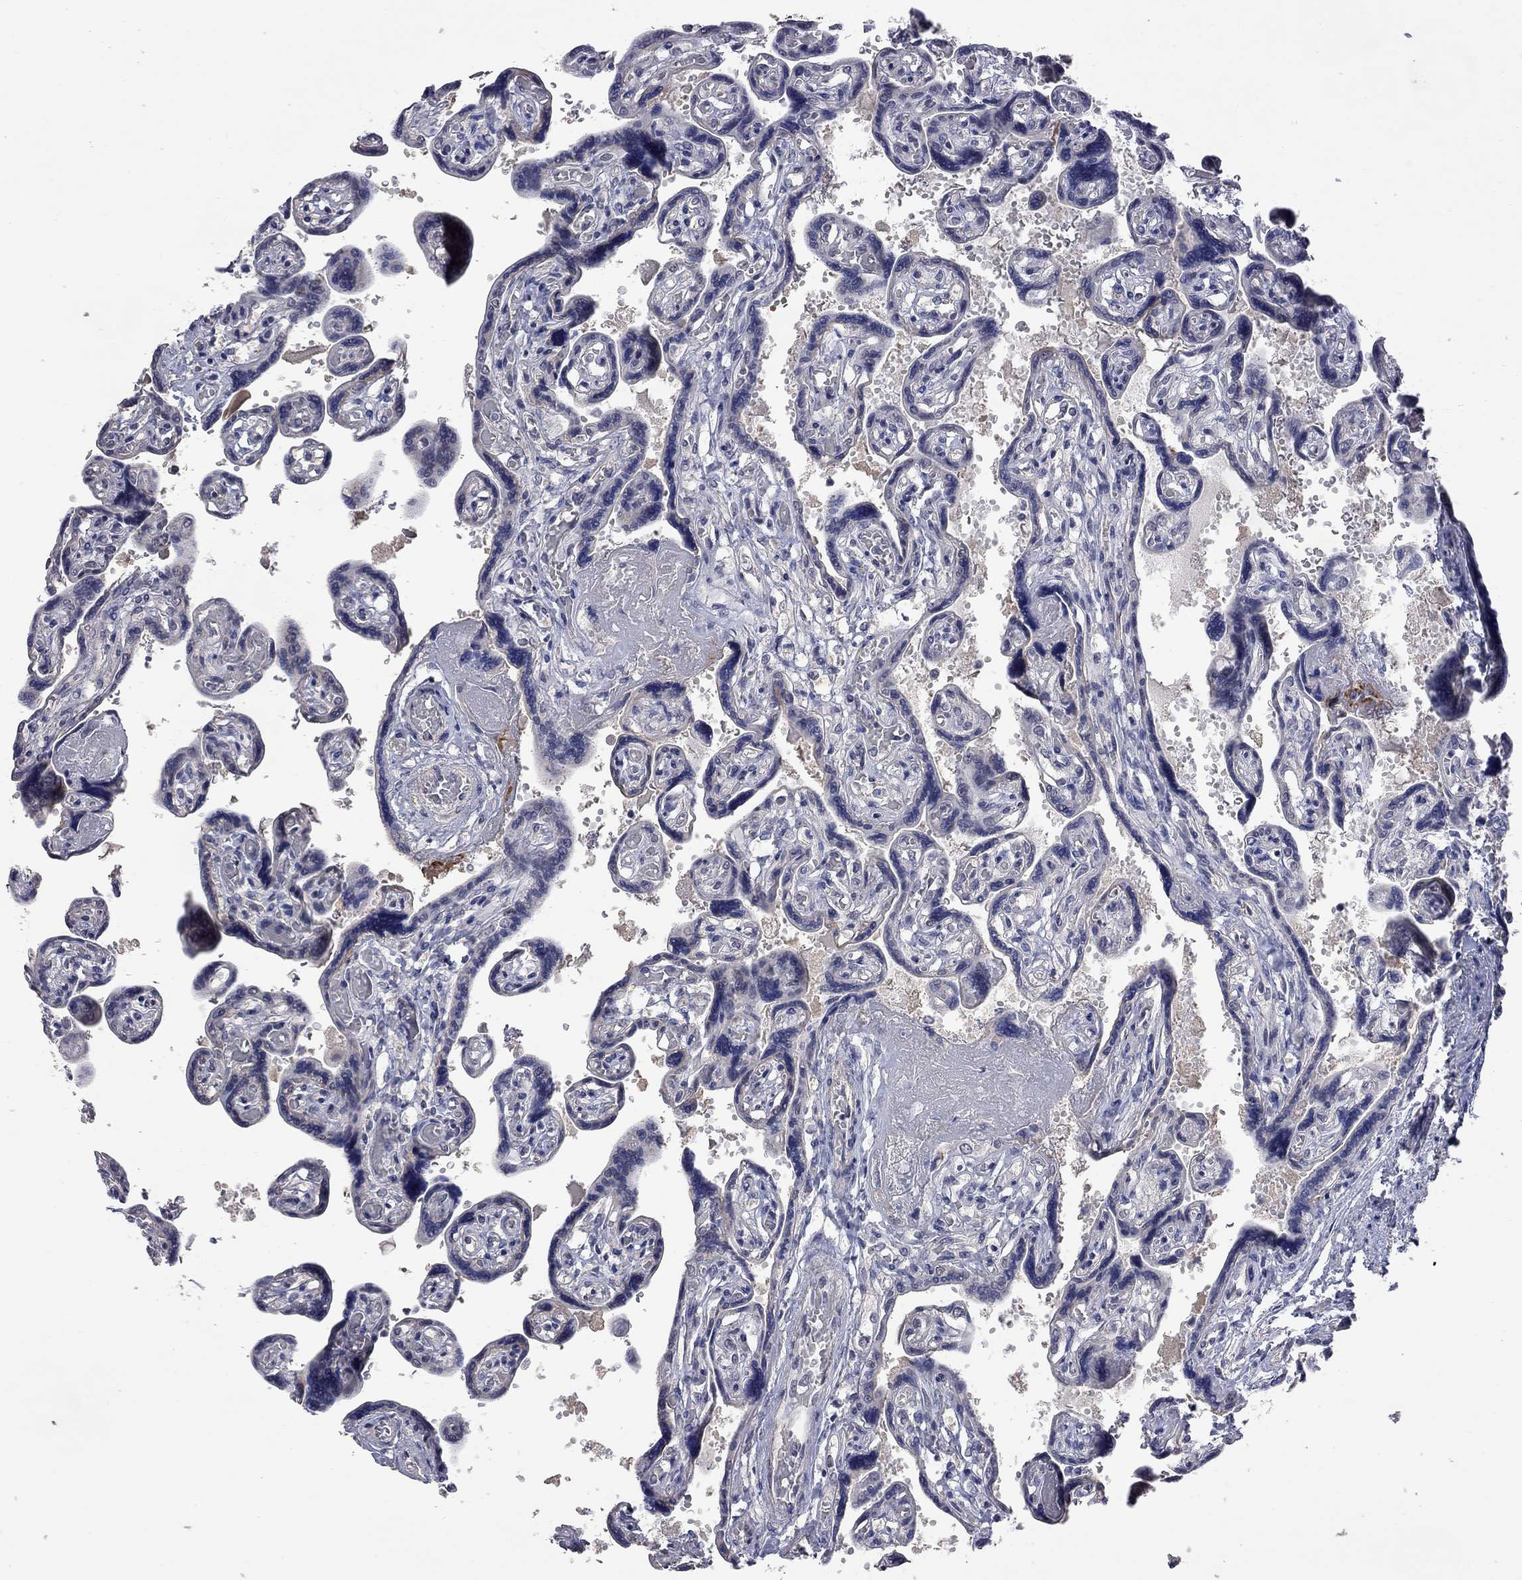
{"staining": {"intensity": "weak", "quantity": "<25%", "location": "cytoplasmic/membranous"}, "tissue": "placenta", "cell_type": "Decidual cells", "image_type": "normal", "snomed": [{"axis": "morphology", "description": "Normal tissue, NOS"}, {"axis": "topography", "description": "Placenta"}], "caption": "Immunohistochemistry histopathology image of unremarkable human placenta stained for a protein (brown), which reveals no positivity in decidual cells. (Stains: DAB (3,3'-diaminobenzidine) immunohistochemistry (IHC) with hematoxylin counter stain, Microscopy: brightfield microscopy at high magnification).", "gene": "FABP12", "patient": {"sex": "female", "age": 32}}